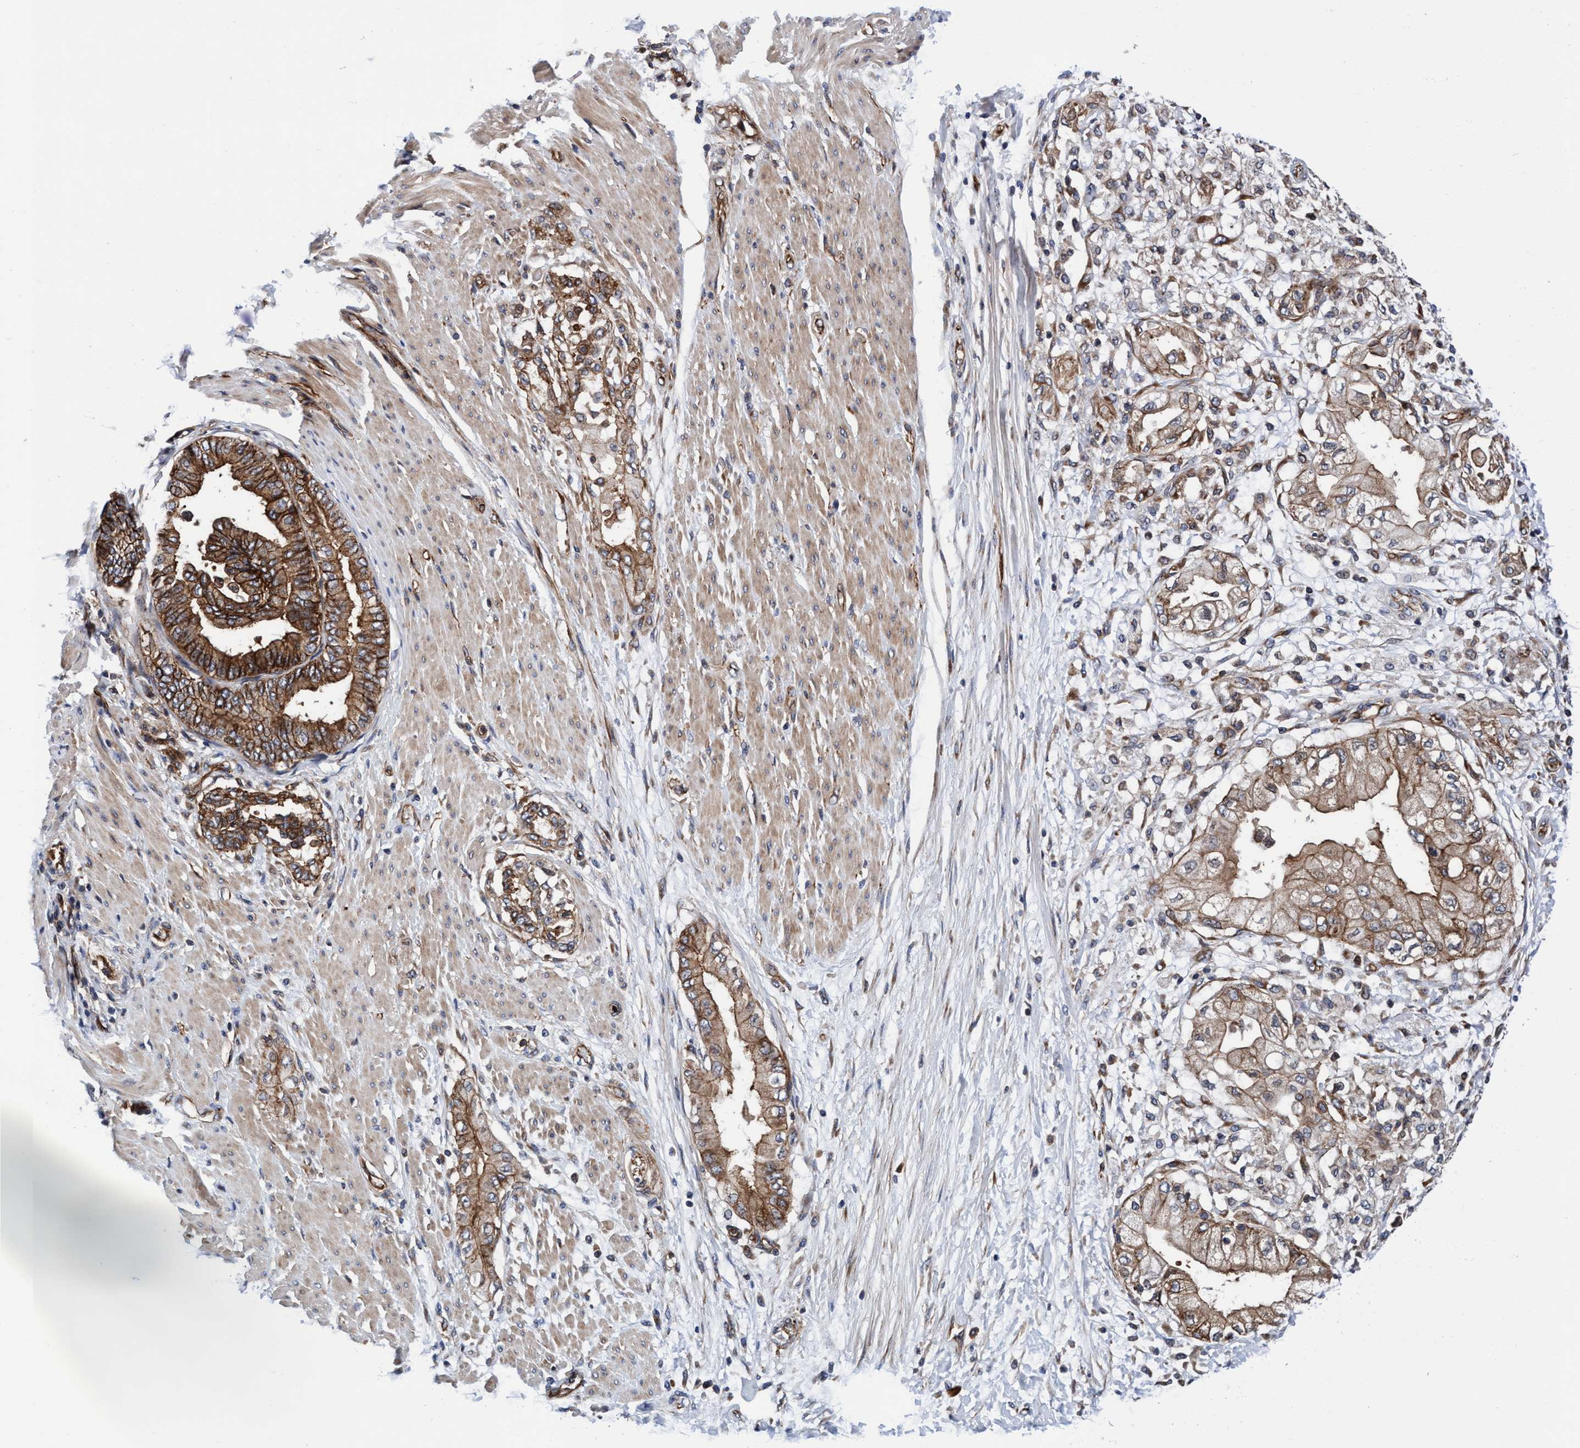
{"staining": {"intensity": "negative", "quantity": "none", "location": "none"}, "tissue": "adipose tissue", "cell_type": "Adipocytes", "image_type": "normal", "snomed": [{"axis": "morphology", "description": "Normal tissue, NOS"}, {"axis": "morphology", "description": "Adenocarcinoma, NOS"}, {"axis": "topography", "description": "Duodenum"}, {"axis": "topography", "description": "Peripheral nerve tissue"}], "caption": "IHC of normal adipose tissue demonstrates no expression in adipocytes. (DAB (3,3'-diaminobenzidine) IHC, high magnification).", "gene": "MCM3AP", "patient": {"sex": "female", "age": 60}}